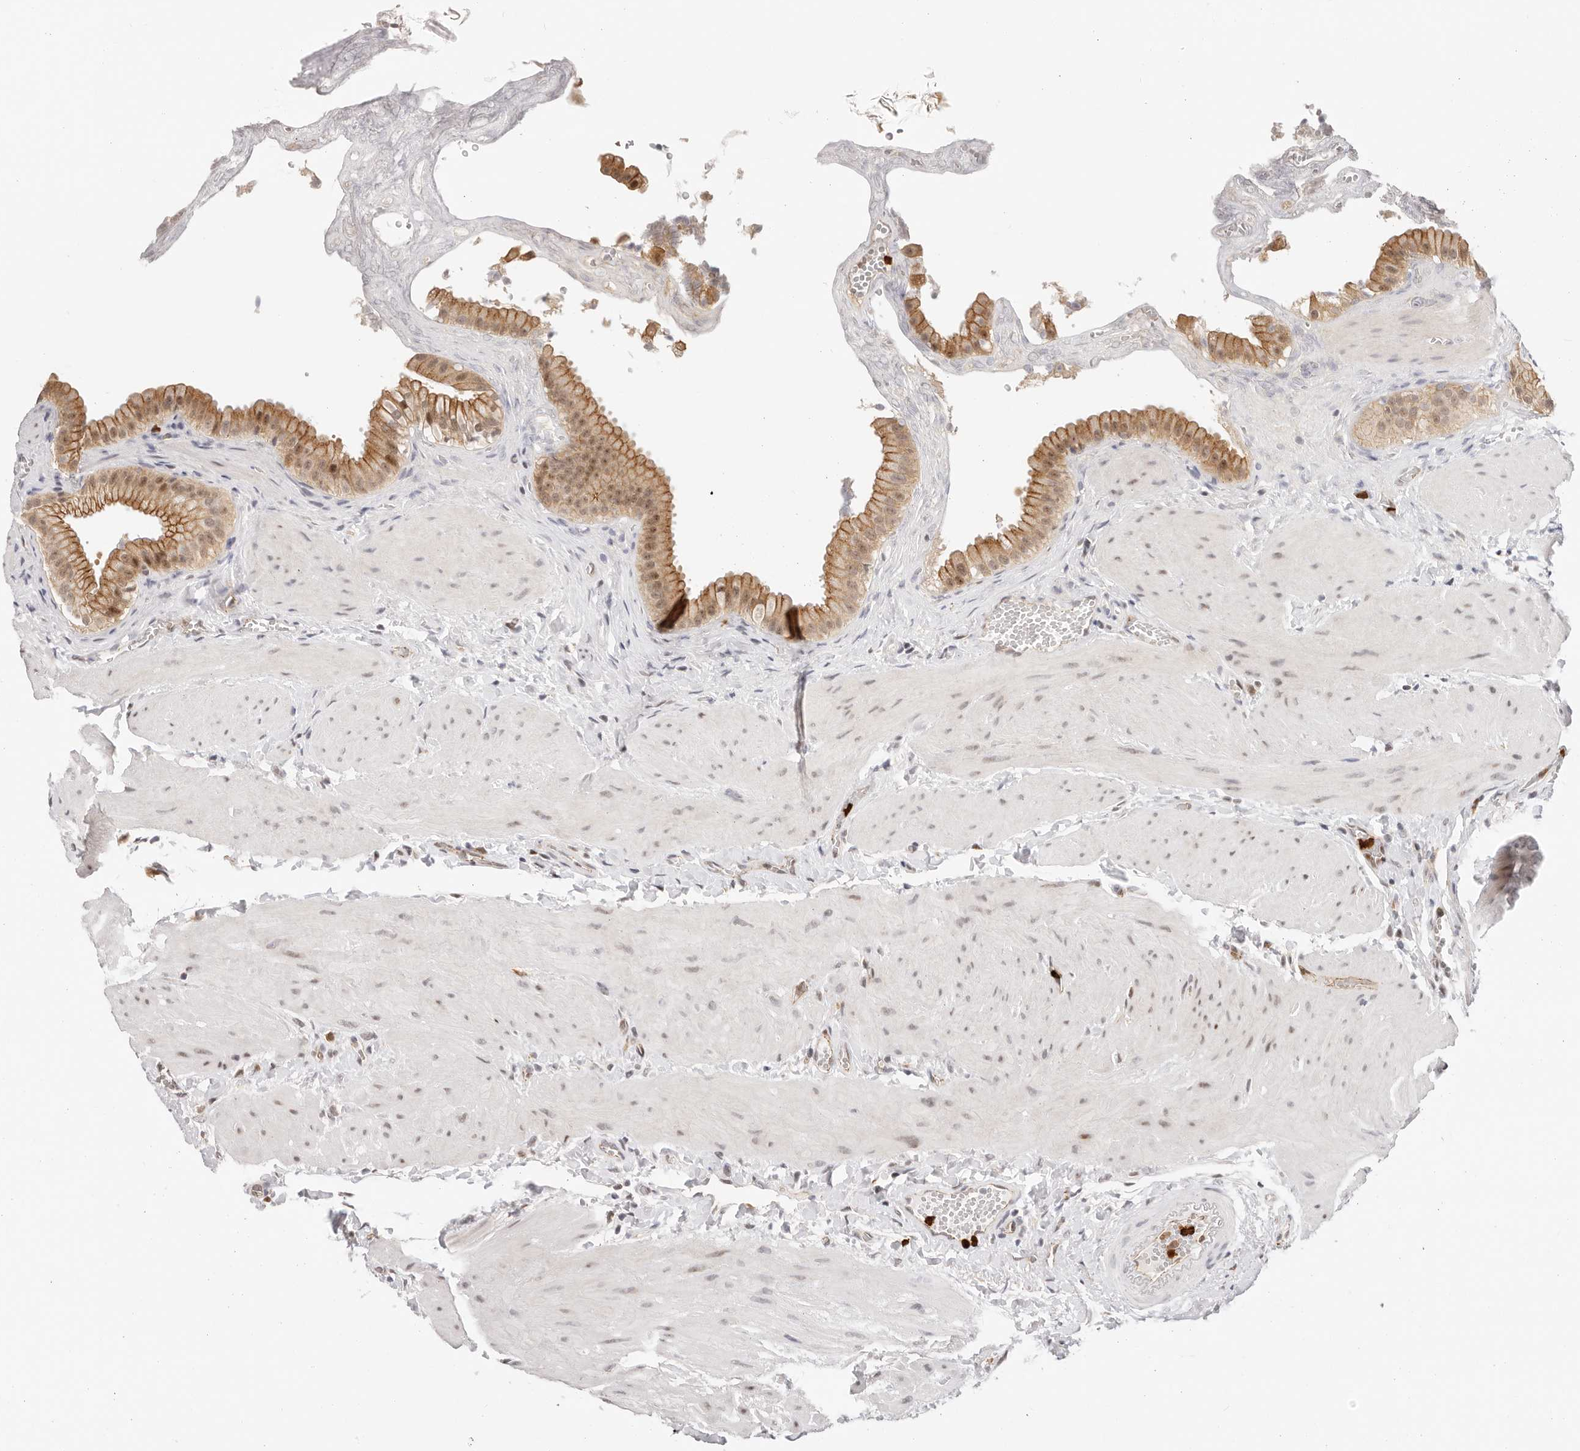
{"staining": {"intensity": "moderate", "quantity": ">75%", "location": "cytoplasmic/membranous,nuclear"}, "tissue": "gallbladder", "cell_type": "Glandular cells", "image_type": "normal", "snomed": [{"axis": "morphology", "description": "Normal tissue, NOS"}, {"axis": "topography", "description": "Gallbladder"}], "caption": "Brown immunohistochemical staining in normal gallbladder reveals moderate cytoplasmic/membranous,nuclear expression in about >75% of glandular cells.", "gene": "AFDN", "patient": {"sex": "male", "age": 55}}